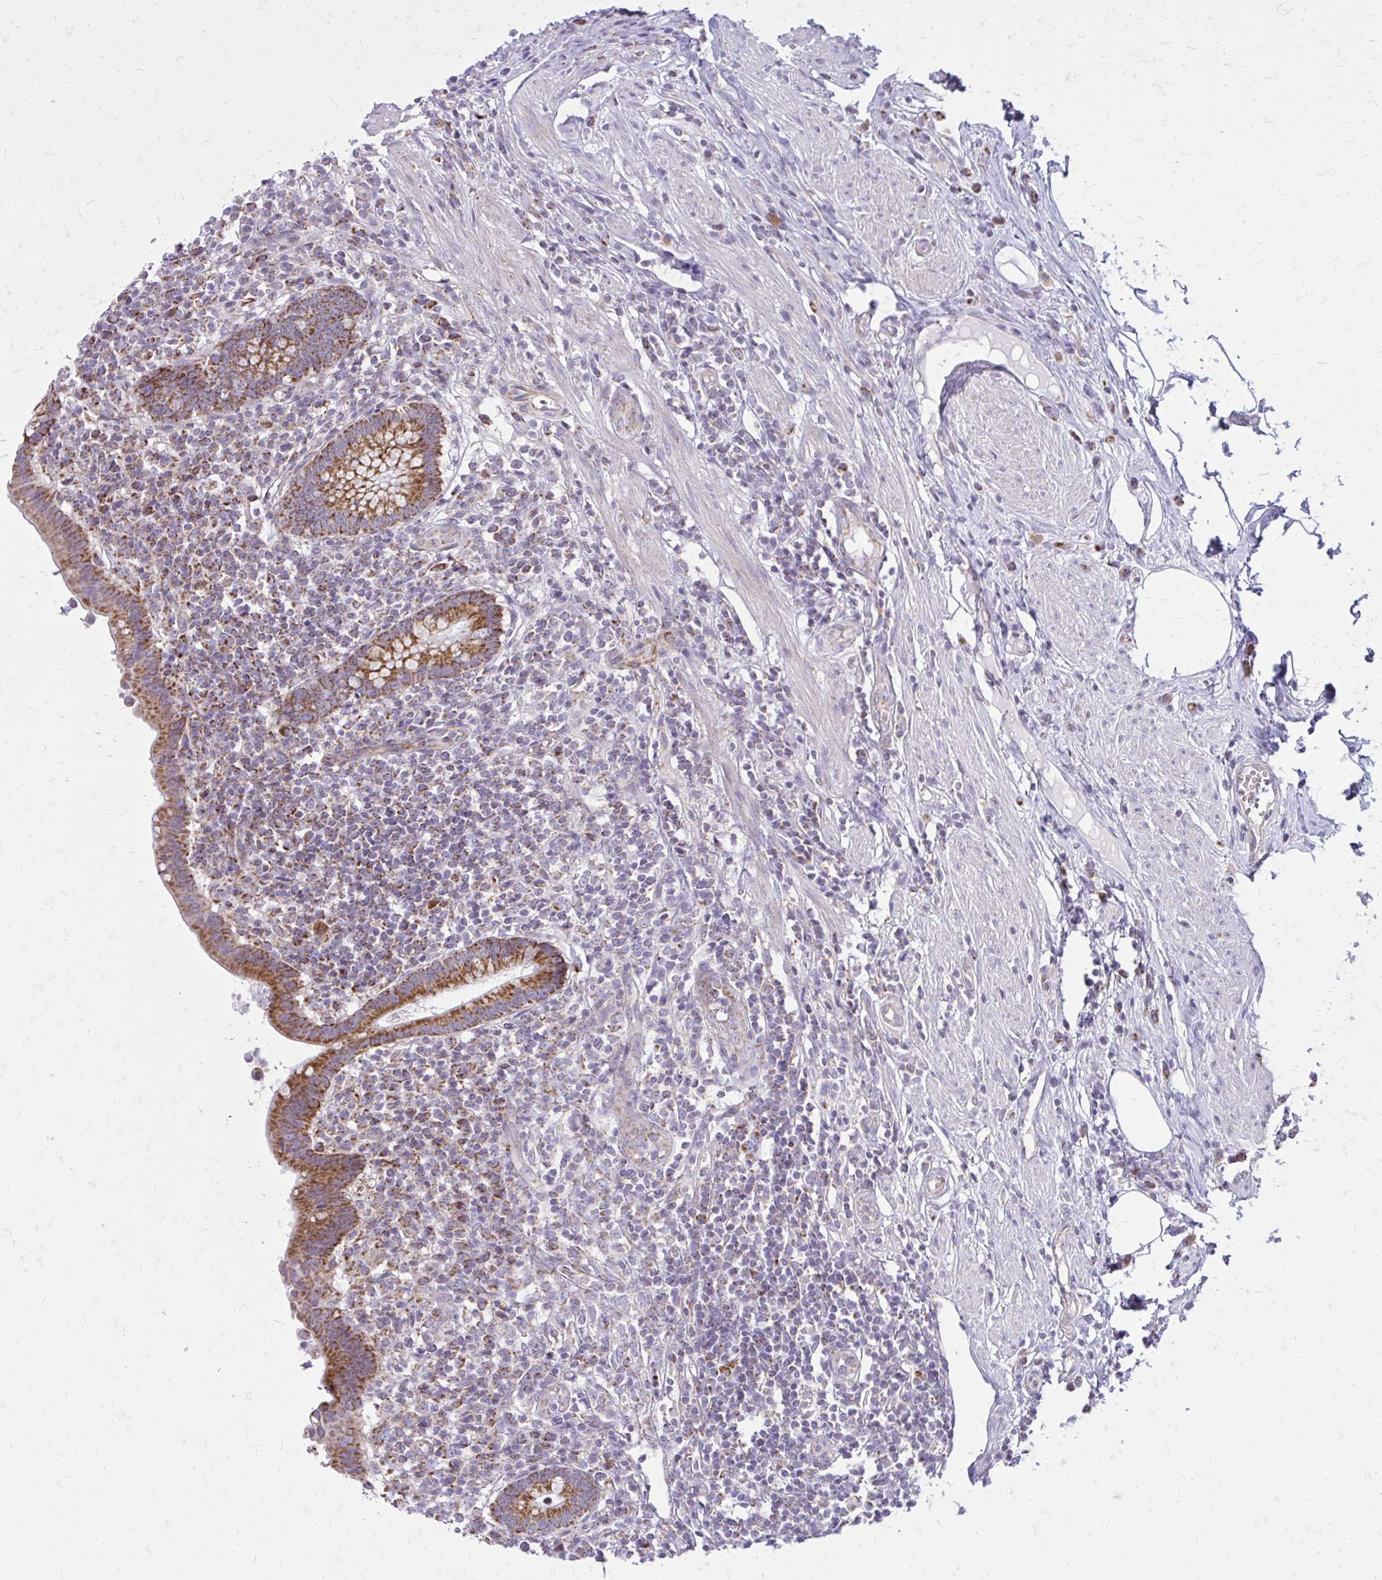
{"staining": {"intensity": "strong", "quantity": ">75%", "location": "cytoplasmic/membranous"}, "tissue": "appendix", "cell_type": "Glandular cells", "image_type": "normal", "snomed": [{"axis": "morphology", "description": "Normal tissue, NOS"}, {"axis": "topography", "description": "Appendix"}], "caption": "Strong cytoplasmic/membranous positivity is appreciated in approximately >75% of glandular cells in unremarkable appendix. (DAB = brown stain, brightfield microscopy at high magnification).", "gene": "IFIT1", "patient": {"sex": "female", "age": 56}}